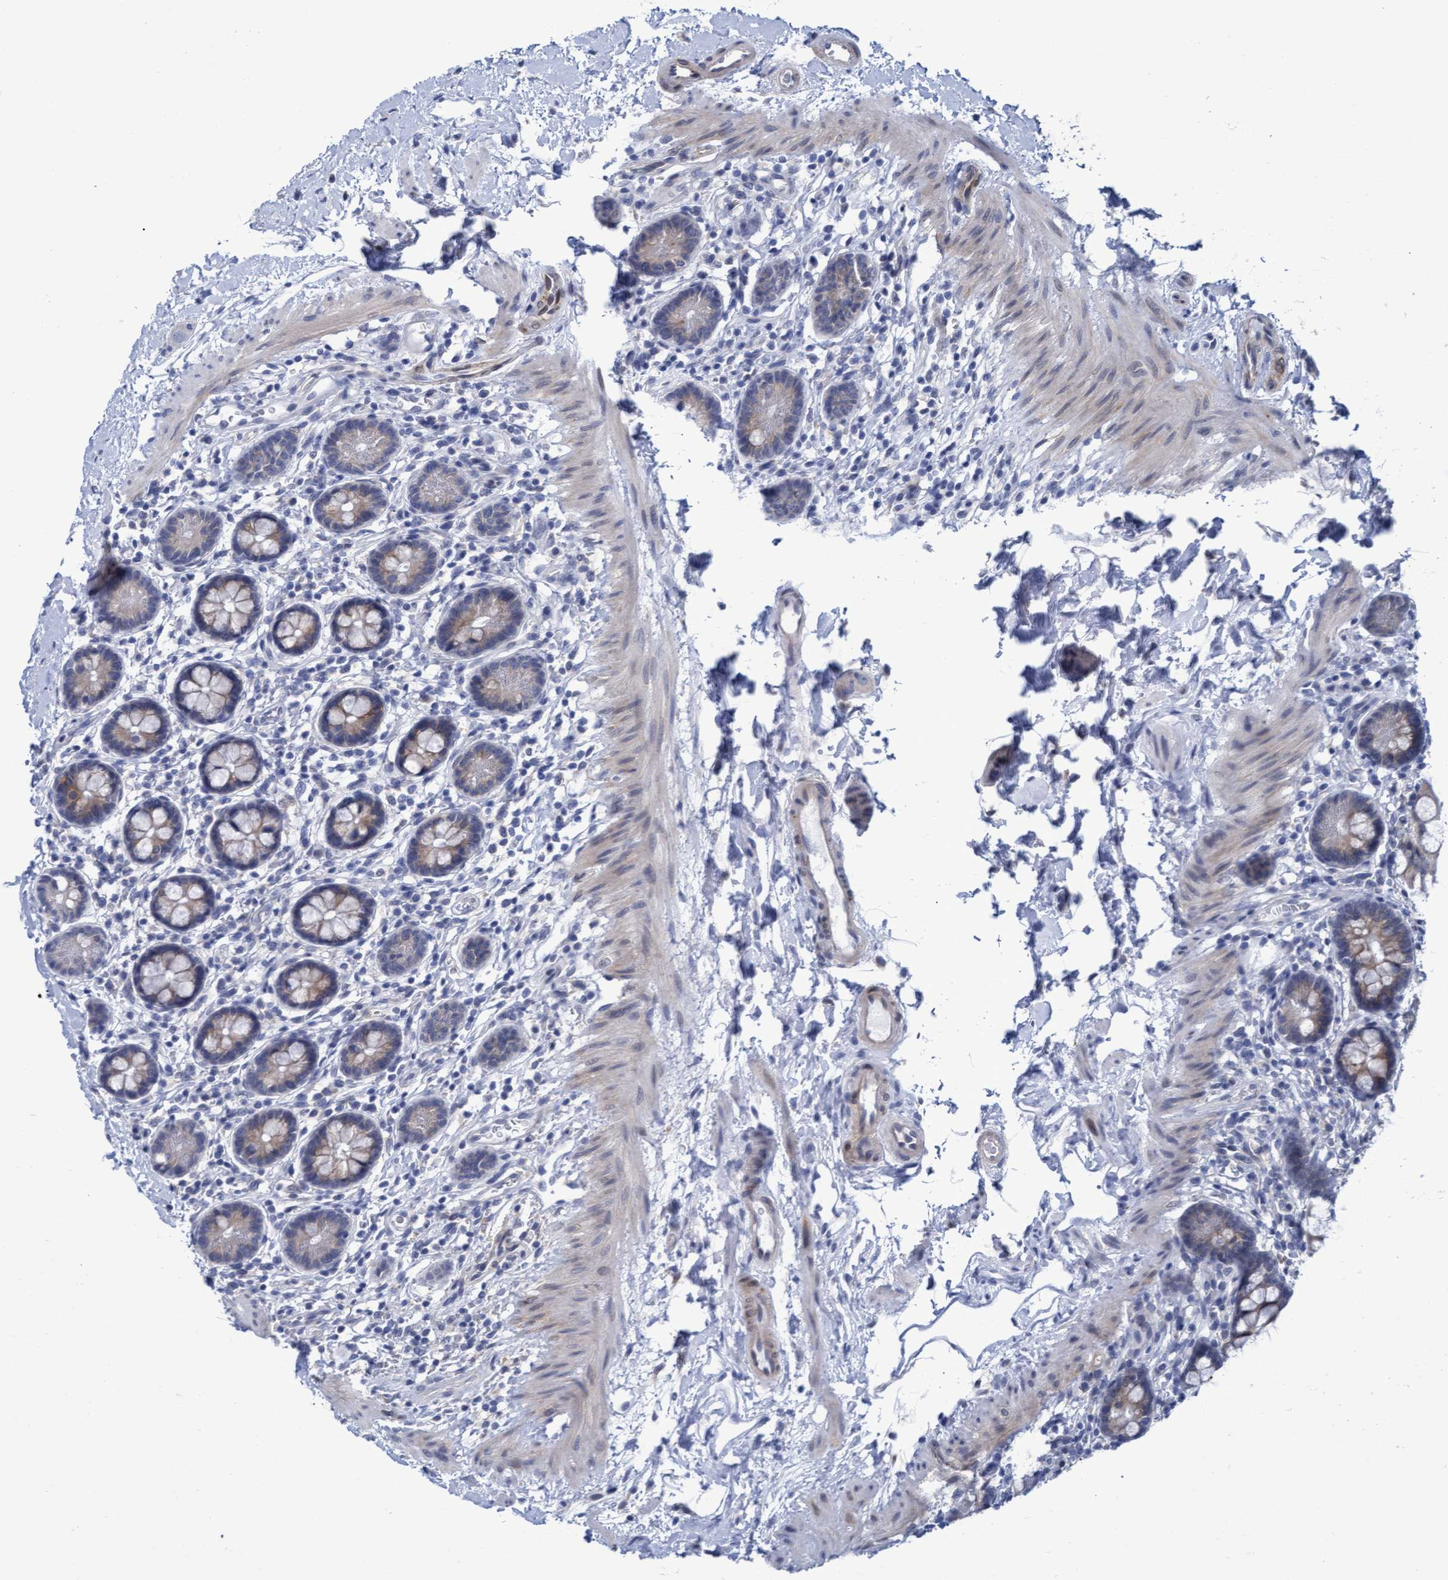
{"staining": {"intensity": "weak", "quantity": "25%-75%", "location": "cytoplasmic/membranous"}, "tissue": "small intestine", "cell_type": "Glandular cells", "image_type": "normal", "snomed": [{"axis": "morphology", "description": "Normal tissue, NOS"}, {"axis": "topography", "description": "Small intestine"}], "caption": "Protein staining reveals weak cytoplasmic/membranous staining in approximately 25%-75% of glandular cells in benign small intestine.", "gene": "SSTR3", "patient": {"sex": "female", "age": 84}}